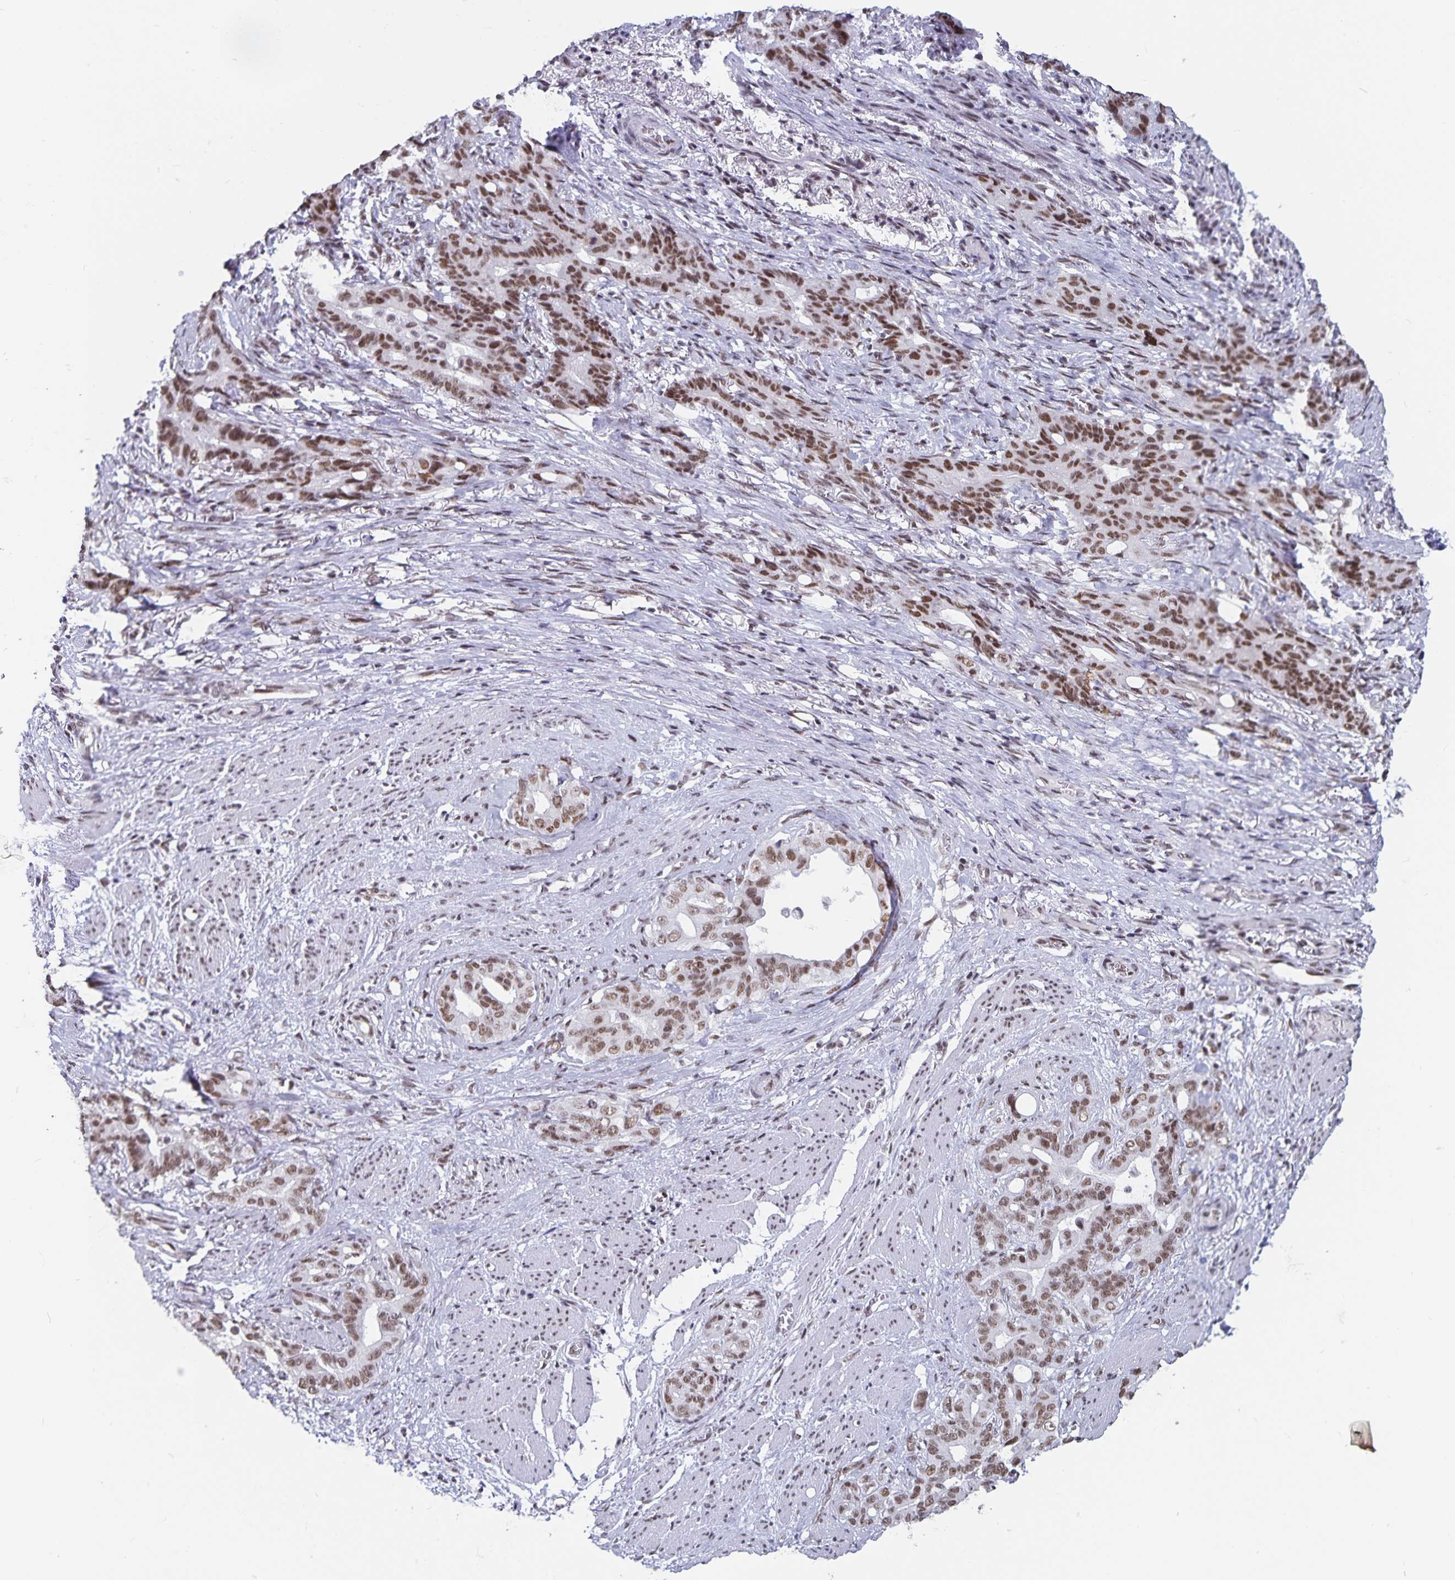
{"staining": {"intensity": "moderate", "quantity": ">75%", "location": "nuclear"}, "tissue": "stomach cancer", "cell_type": "Tumor cells", "image_type": "cancer", "snomed": [{"axis": "morphology", "description": "Normal tissue, NOS"}, {"axis": "morphology", "description": "Adenocarcinoma, NOS"}, {"axis": "topography", "description": "Esophagus"}, {"axis": "topography", "description": "Stomach, upper"}], "caption": "The histopathology image exhibits staining of stomach cancer (adenocarcinoma), revealing moderate nuclear protein staining (brown color) within tumor cells. Nuclei are stained in blue.", "gene": "PBX2", "patient": {"sex": "male", "age": 62}}